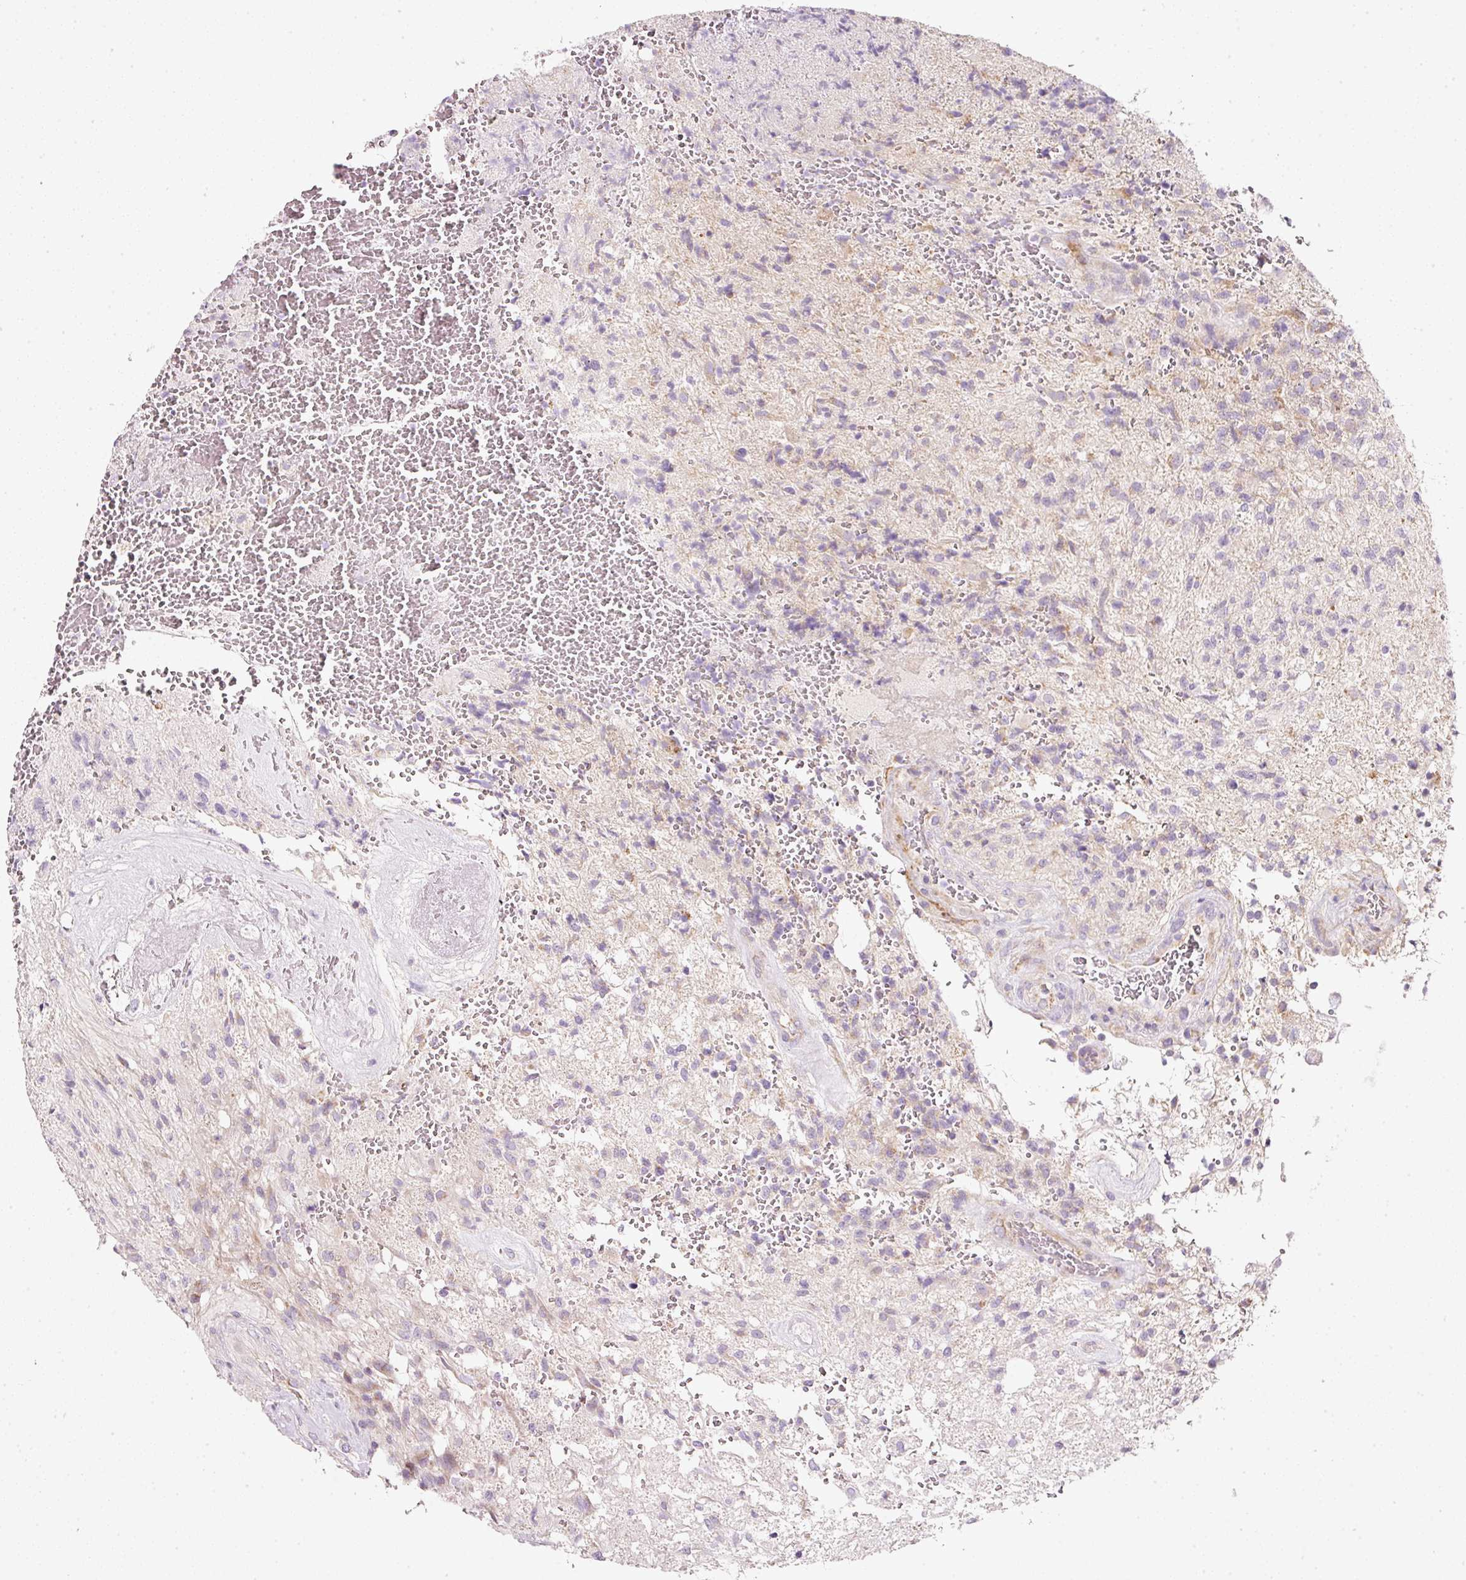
{"staining": {"intensity": "moderate", "quantity": "<25%", "location": "cytoplasmic/membranous"}, "tissue": "glioma", "cell_type": "Tumor cells", "image_type": "cancer", "snomed": [{"axis": "morphology", "description": "Glioma, malignant, High grade"}, {"axis": "topography", "description": "Brain"}], "caption": "Immunohistochemistry (DAB) staining of glioma exhibits moderate cytoplasmic/membranous protein staining in about <25% of tumor cells.", "gene": "NDUFA1", "patient": {"sex": "male", "age": 56}}